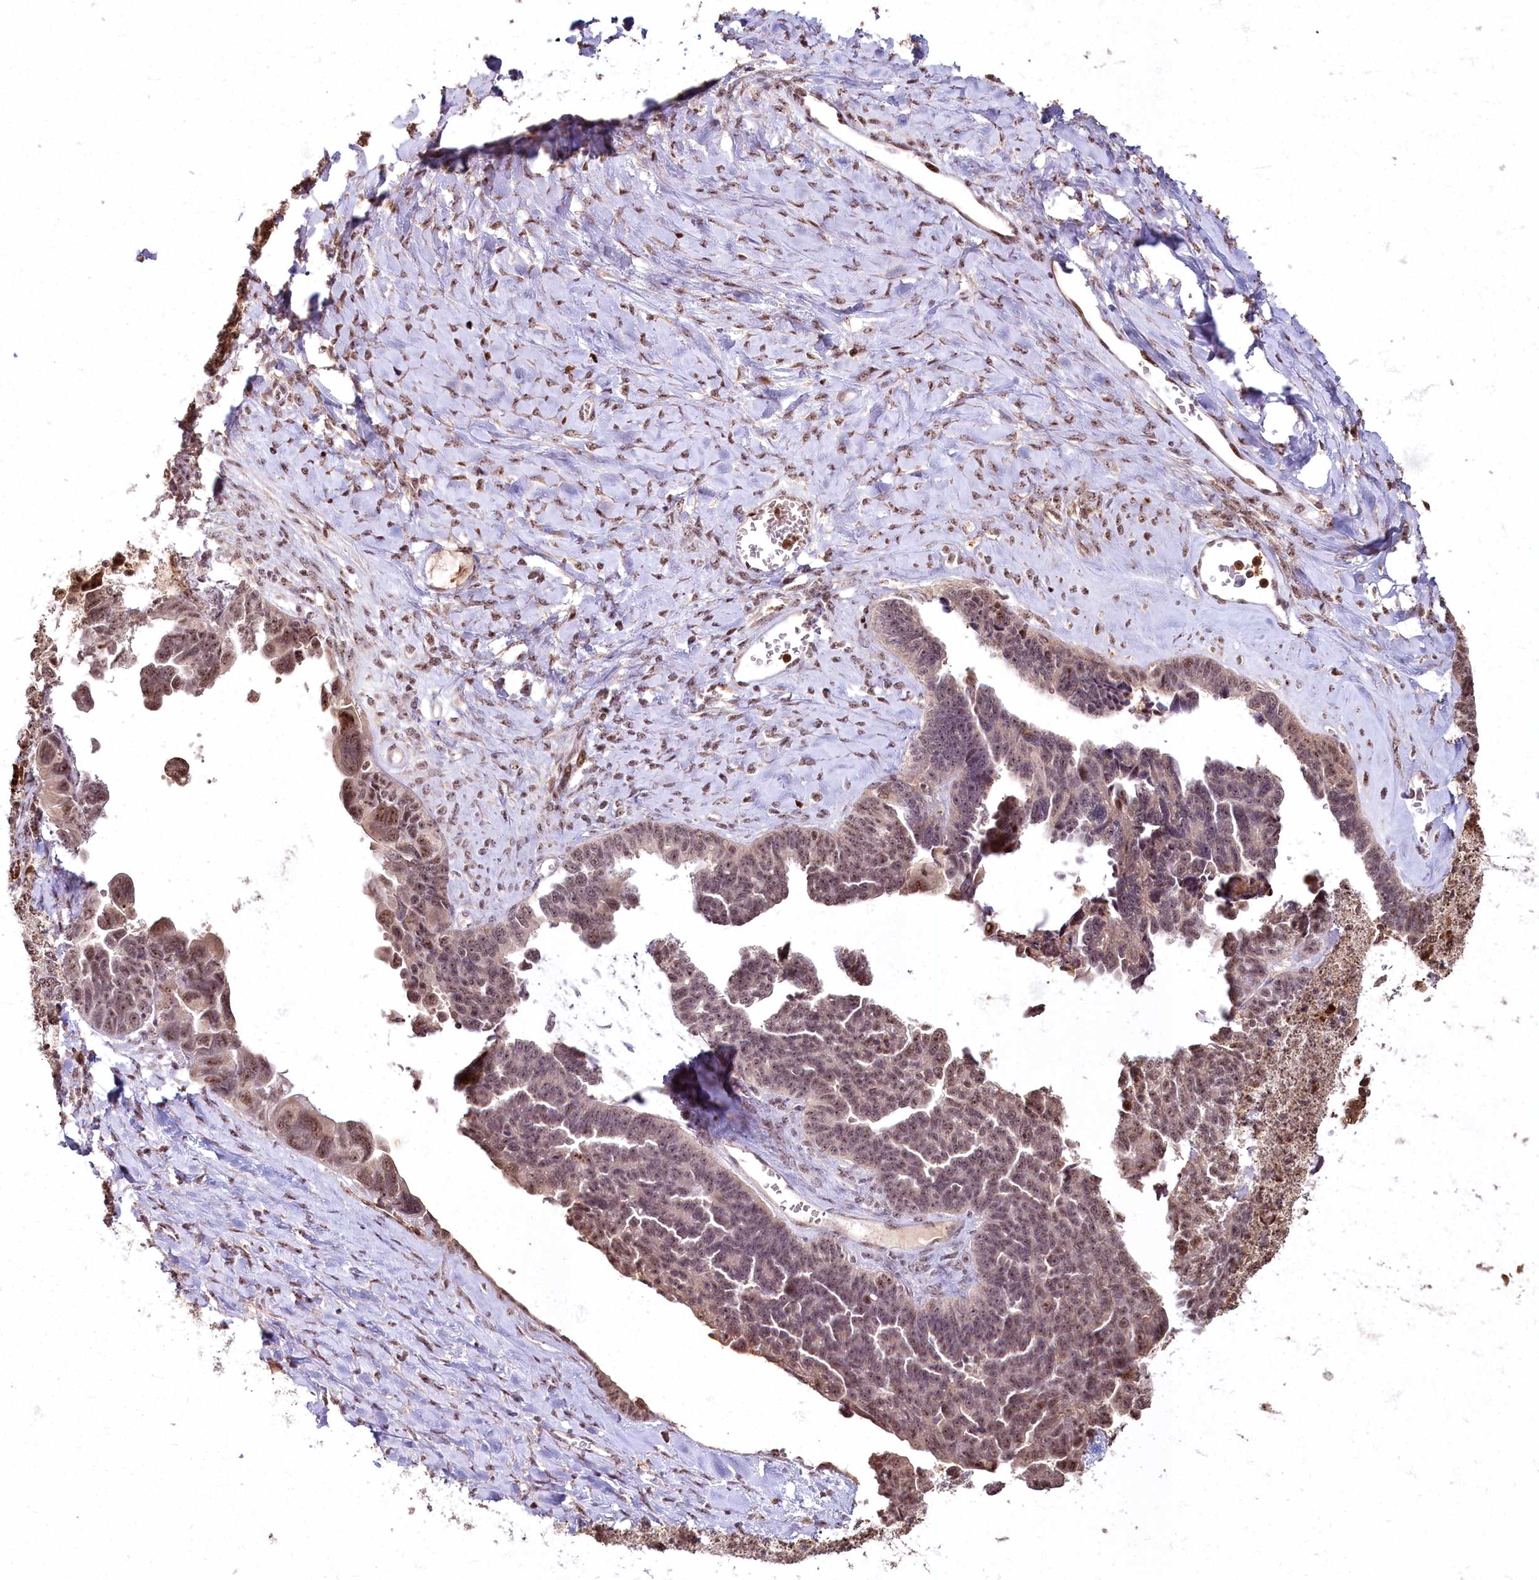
{"staining": {"intensity": "weak", "quantity": "<25%", "location": "nuclear"}, "tissue": "ovarian cancer", "cell_type": "Tumor cells", "image_type": "cancer", "snomed": [{"axis": "morphology", "description": "Cystadenocarcinoma, serous, NOS"}, {"axis": "topography", "description": "Ovary"}], "caption": "DAB immunohistochemical staining of ovarian serous cystadenocarcinoma shows no significant expression in tumor cells.", "gene": "PYROXD1", "patient": {"sex": "female", "age": 79}}